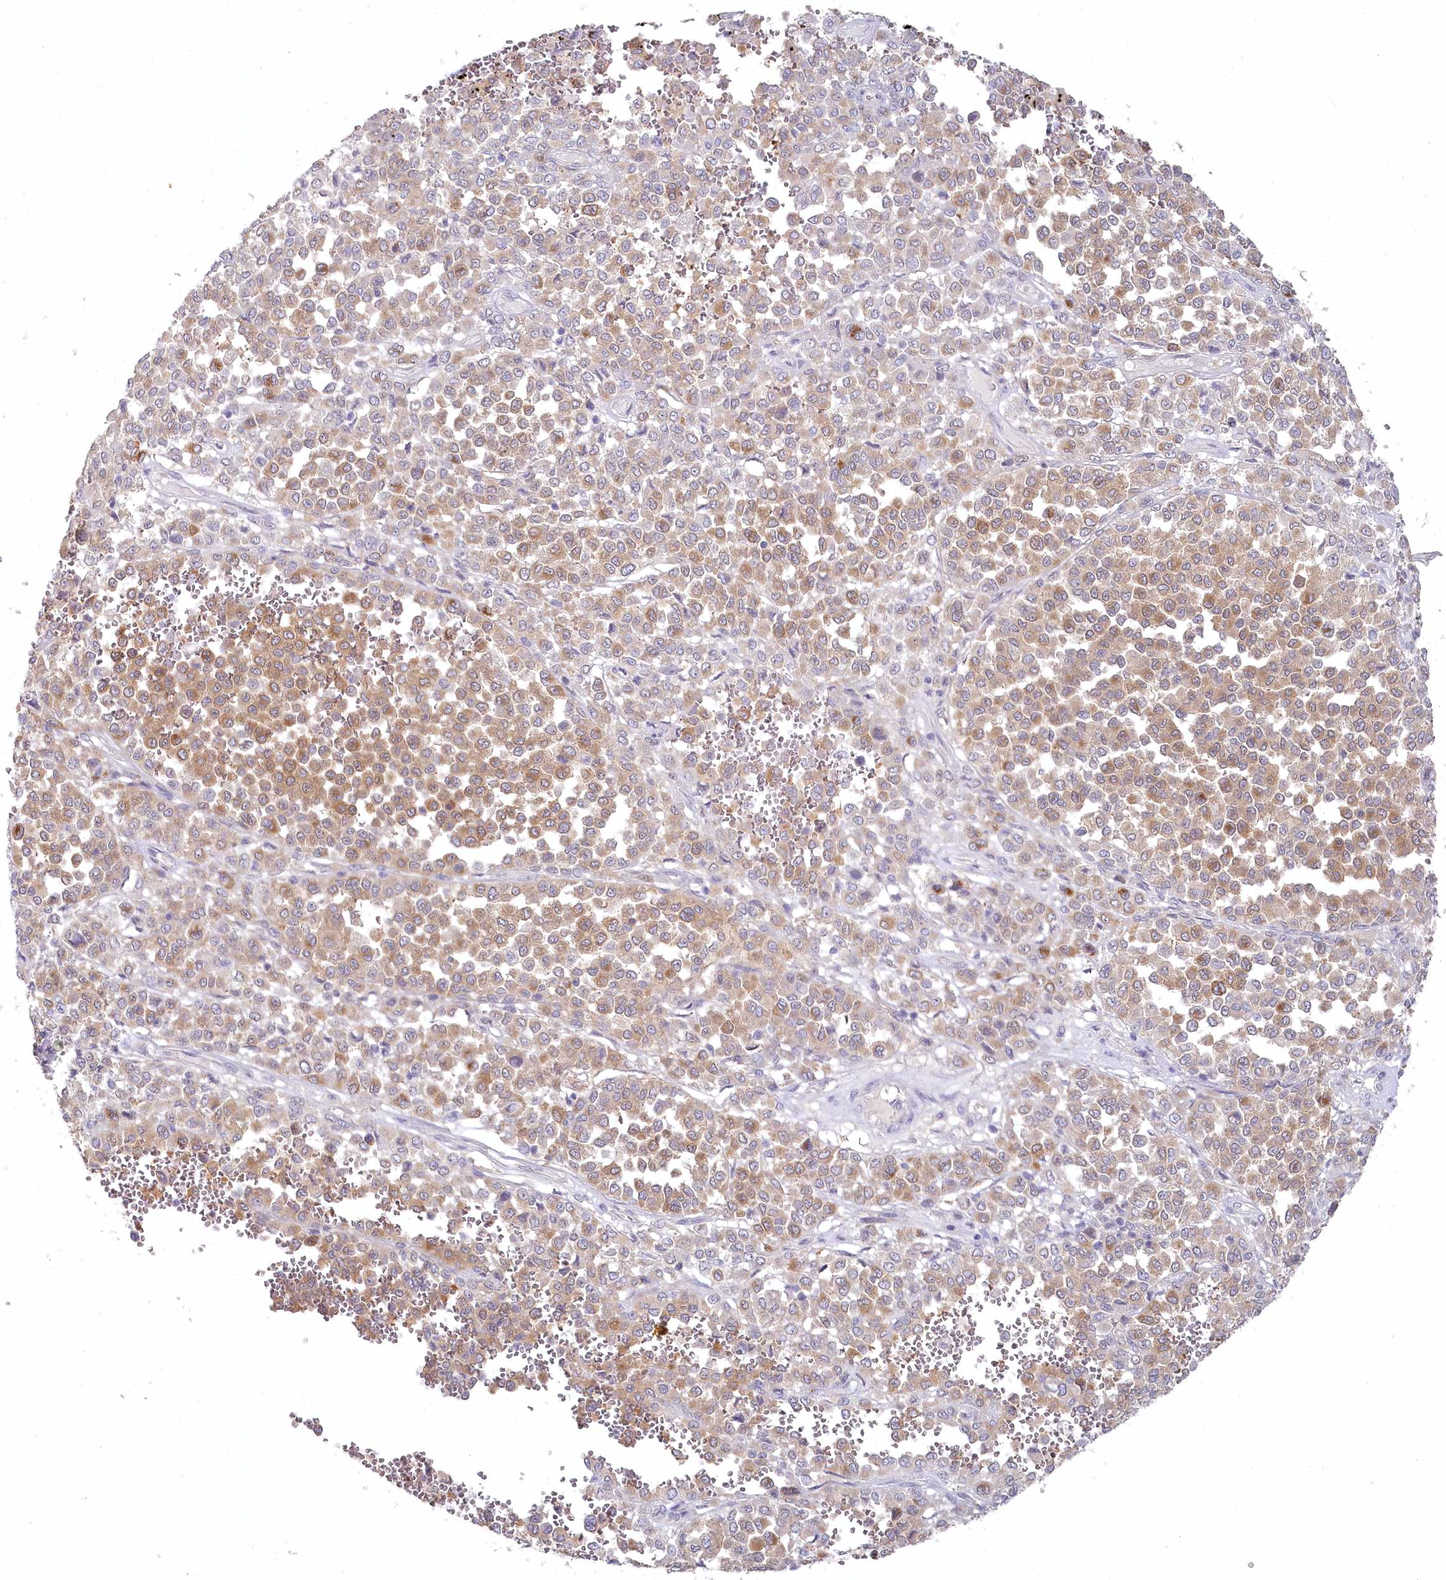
{"staining": {"intensity": "moderate", "quantity": "25%-75%", "location": "cytoplasmic/membranous"}, "tissue": "melanoma", "cell_type": "Tumor cells", "image_type": "cancer", "snomed": [{"axis": "morphology", "description": "Malignant melanoma, Metastatic site"}, {"axis": "topography", "description": "Pancreas"}], "caption": "A photomicrograph showing moderate cytoplasmic/membranous staining in about 25%-75% of tumor cells in malignant melanoma (metastatic site), as visualized by brown immunohistochemical staining.", "gene": "AAMDC", "patient": {"sex": "female", "age": 30}}